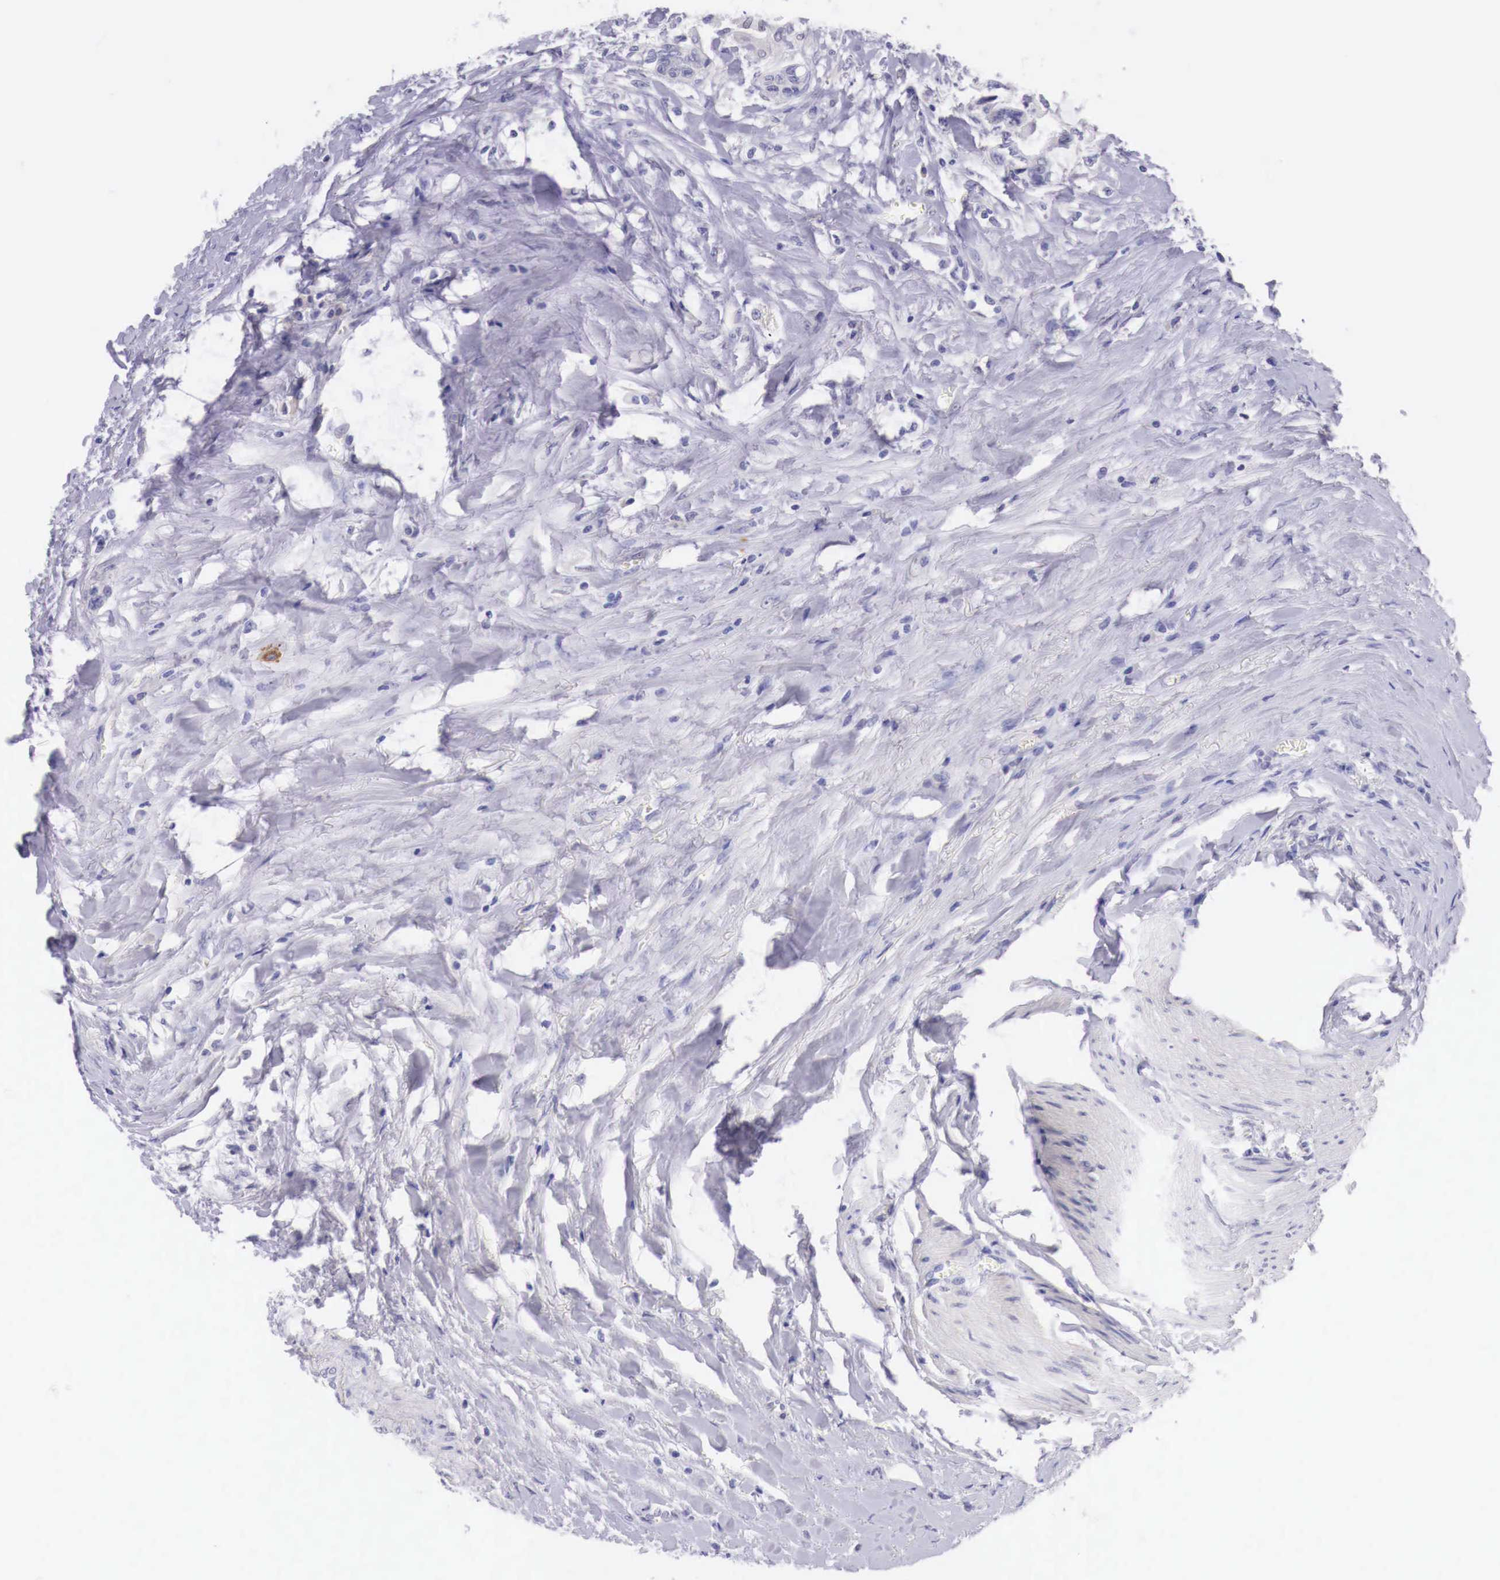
{"staining": {"intensity": "negative", "quantity": "none", "location": "none"}, "tissue": "colorectal cancer", "cell_type": "Tumor cells", "image_type": "cancer", "snomed": [{"axis": "morphology", "description": "Adenocarcinoma, NOS"}, {"axis": "topography", "description": "Rectum"}], "caption": "High magnification brightfield microscopy of colorectal adenocarcinoma stained with DAB (brown) and counterstained with hematoxylin (blue): tumor cells show no significant expression.", "gene": "BCL6", "patient": {"sex": "female", "age": 57}}